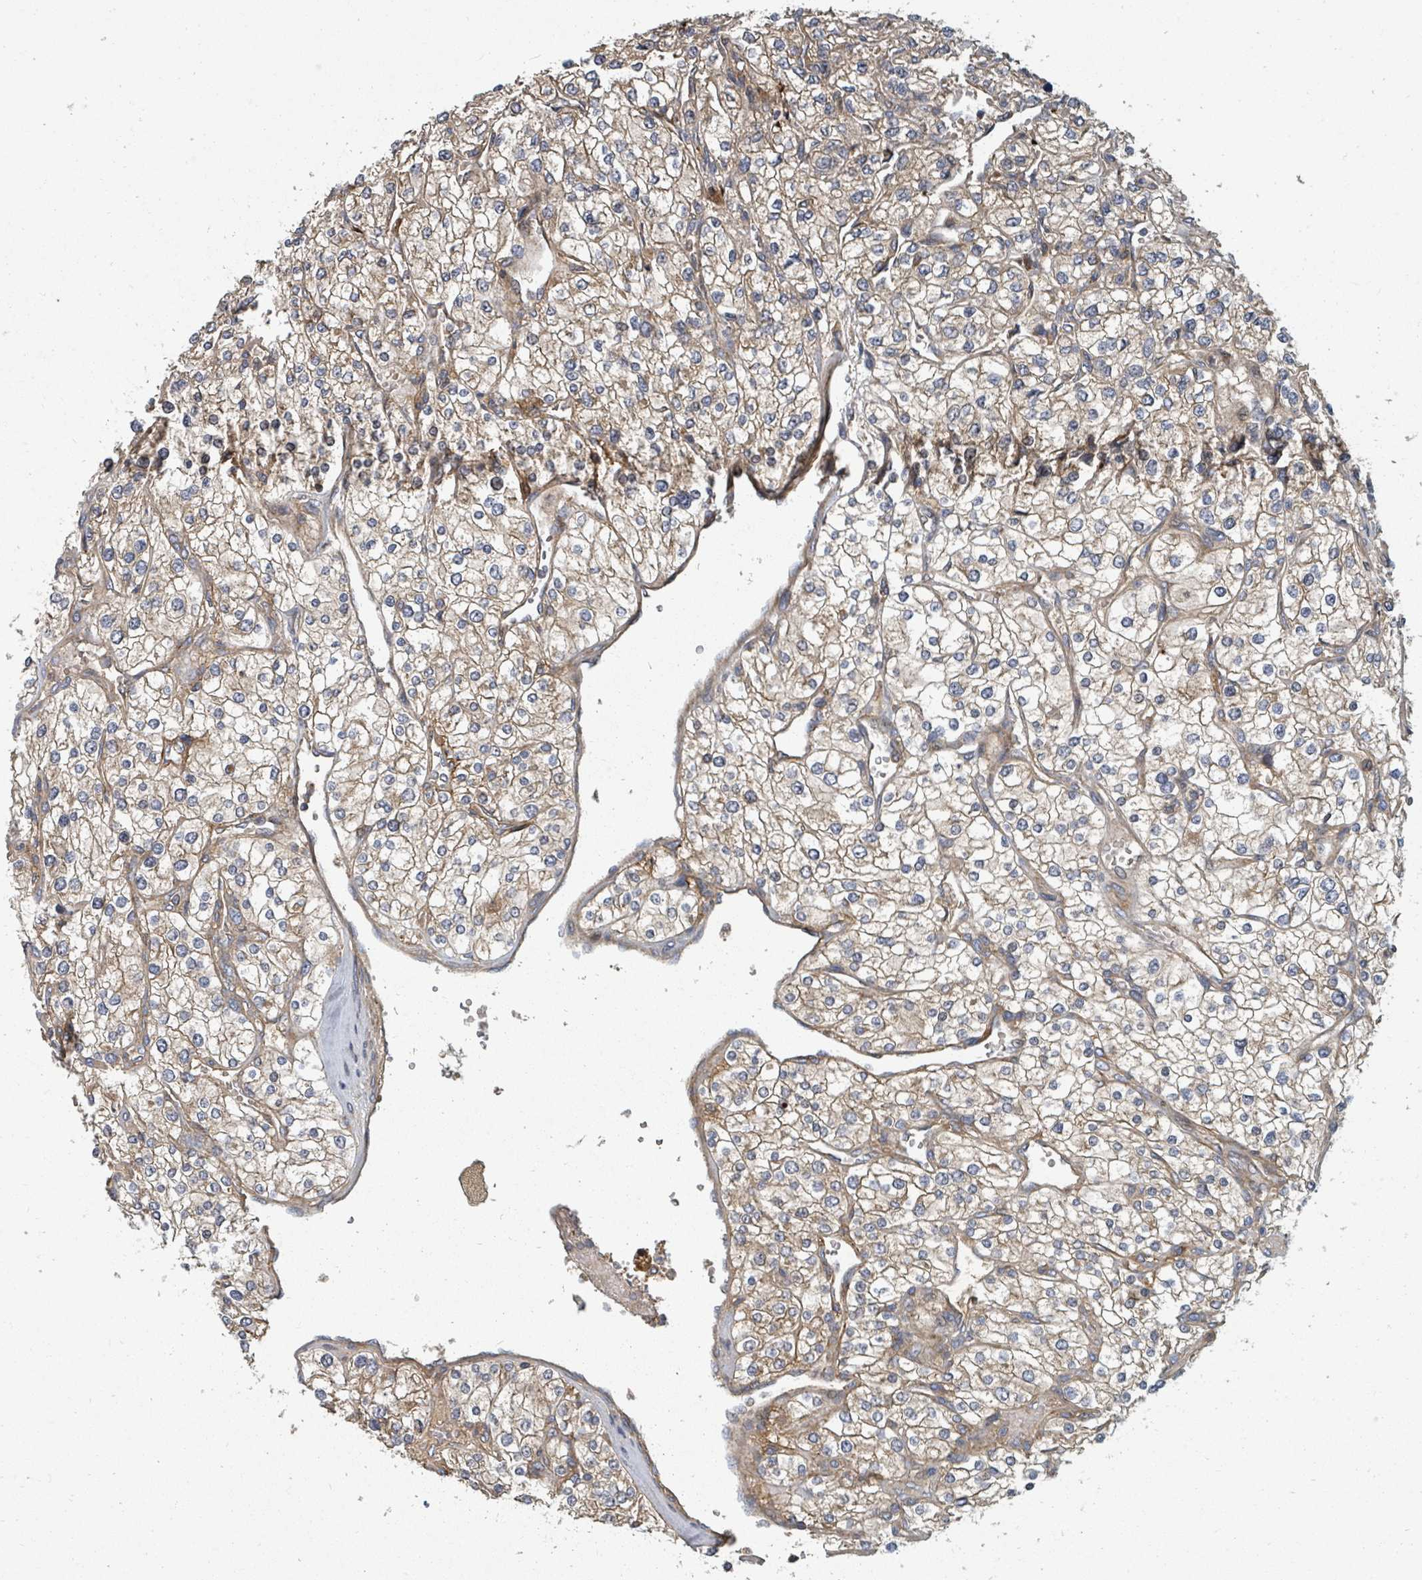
{"staining": {"intensity": "moderate", "quantity": "25%-75%", "location": "cytoplasmic/membranous"}, "tissue": "renal cancer", "cell_type": "Tumor cells", "image_type": "cancer", "snomed": [{"axis": "morphology", "description": "Adenocarcinoma, NOS"}, {"axis": "topography", "description": "Kidney"}], "caption": "A high-resolution histopathology image shows immunohistochemistry (IHC) staining of renal adenocarcinoma, which exhibits moderate cytoplasmic/membranous positivity in approximately 25%-75% of tumor cells.", "gene": "DPM1", "patient": {"sex": "male", "age": 80}}